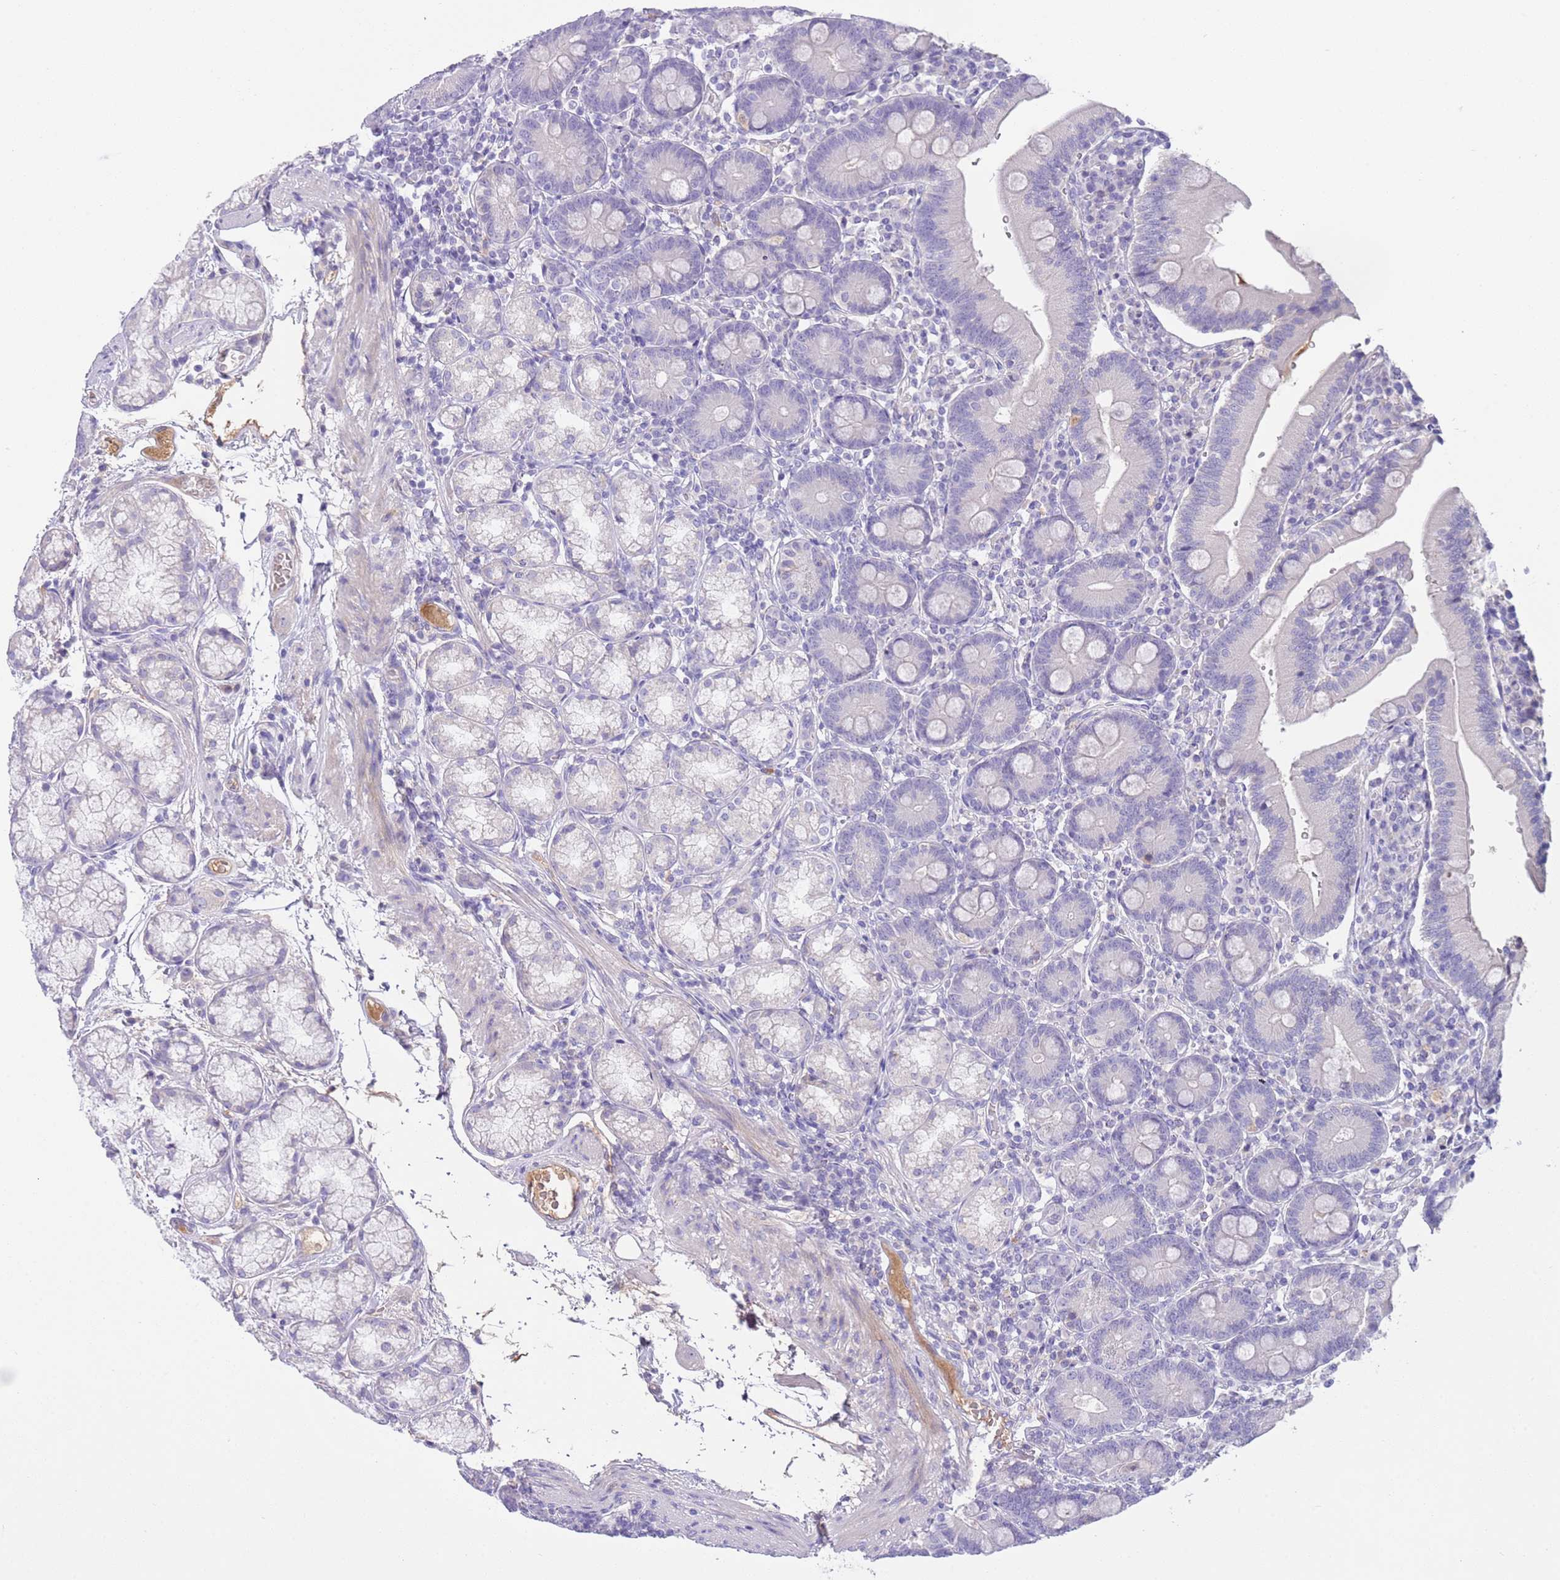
{"staining": {"intensity": "negative", "quantity": "none", "location": "none"}, "tissue": "duodenum", "cell_type": "Glandular cells", "image_type": "normal", "snomed": [{"axis": "morphology", "description": "Normal tissue, NOS"}, {"axis": "topography", "description": "Duodenum"}], "caption": "Glandular cells are negative for protein expression in normal human duodenum. (Stains: DAB (3,3'-diaminobenzidine) immunohistochemistry with hematoxylin counter stain, Microscopy: brightfield microscopy at high magnification).", "gene": "IGFL4", "patient": {"sex": "female", "age": 67}}